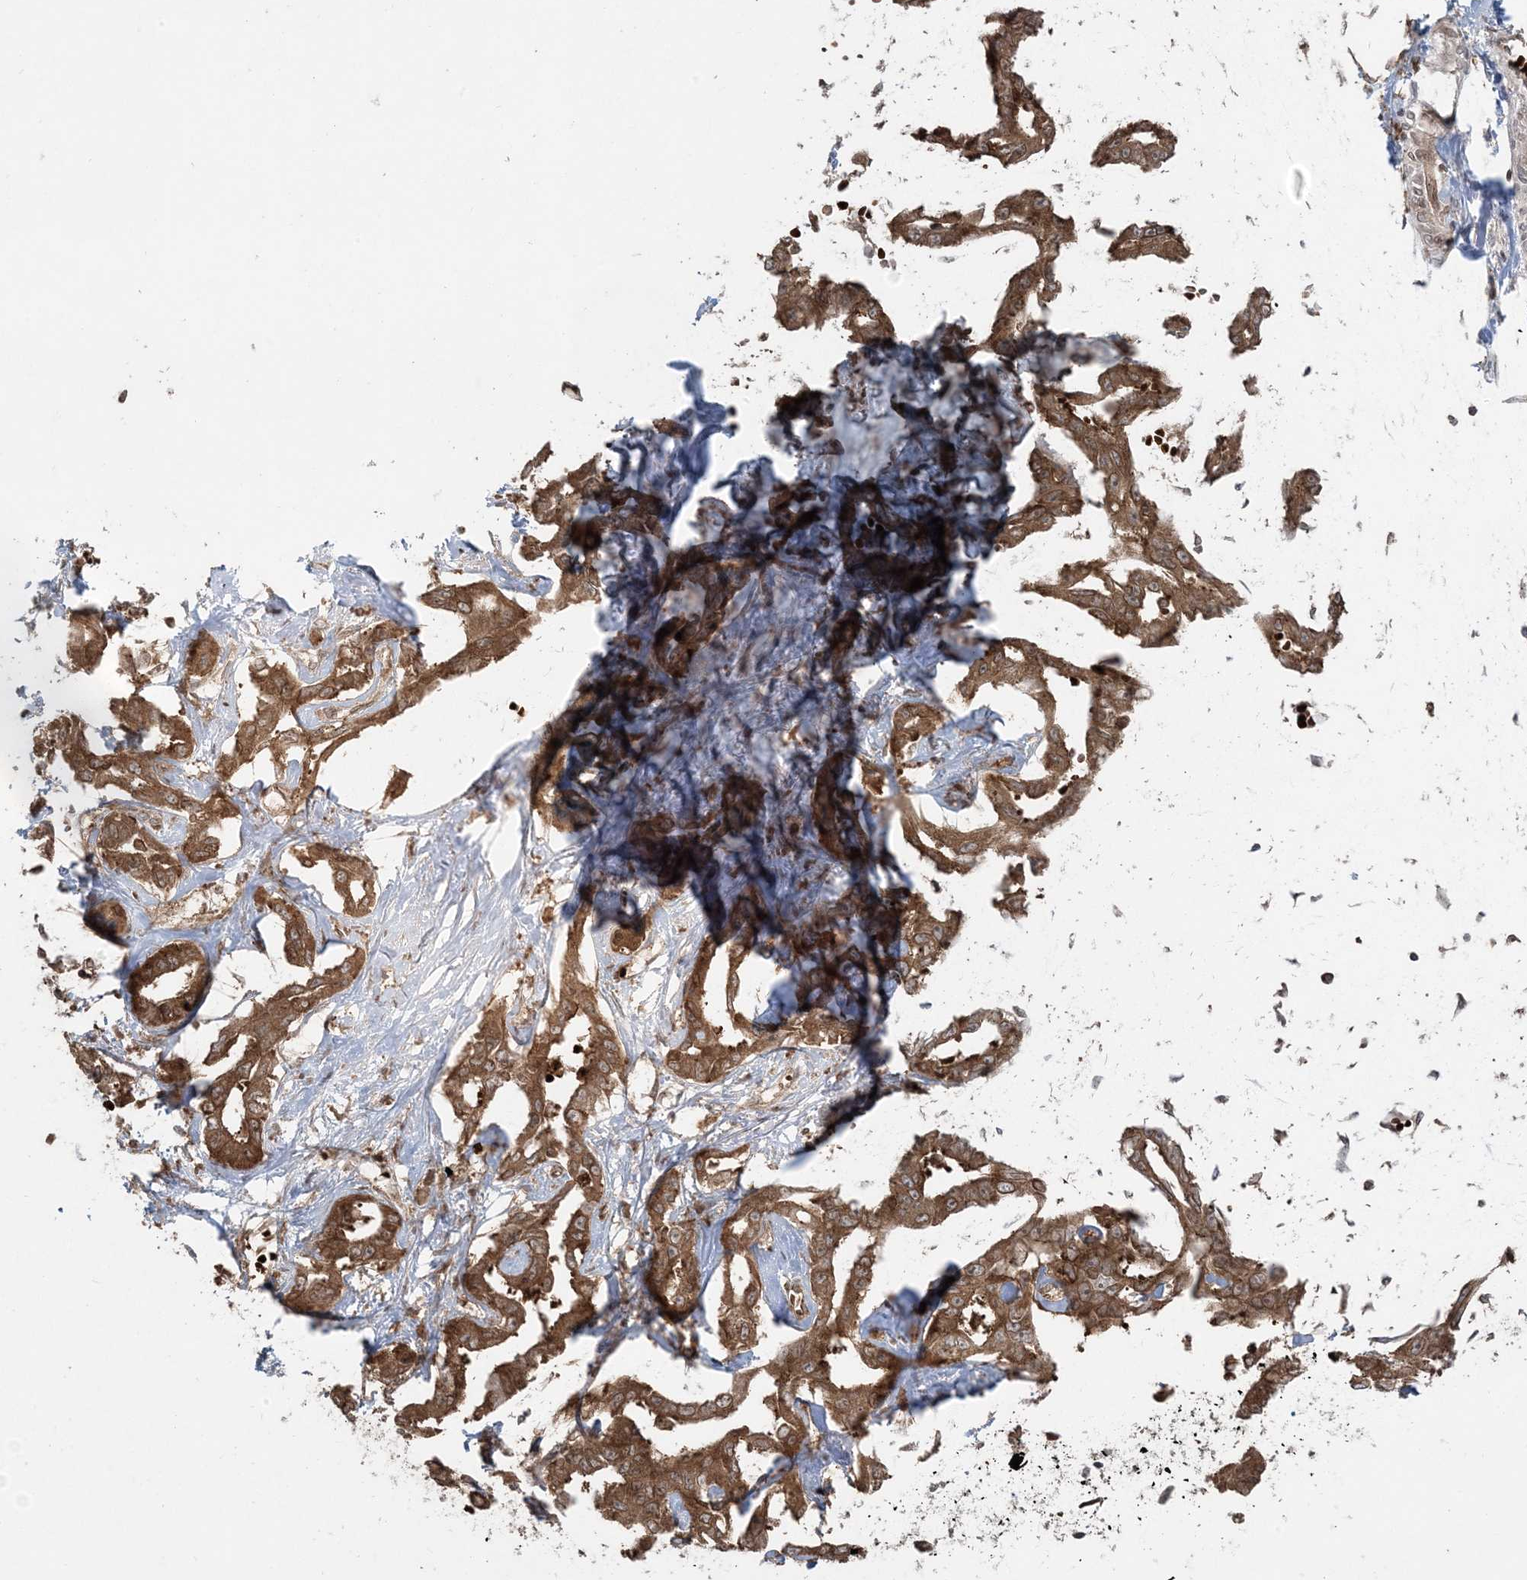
{"staining": {"intensity": "moderate", "quantity": ">75%", "location": "cytoplasmic/membranous"}, "tissue": "liver cancer", "cell_type": "Tumor cells", "image_type": "cancer", "snomed": [{"axis": "morphology", "description": "Cholangiocarcinoma"}, {"axis": "topography", "description": "Liver"}], "caption": "A medium amount of moderate cytoplasmic/membranous expression is identified in about >75% of tumor cells in liver cancer (cholangiocarcinoma) tissue. (DAB (3,3'-diaminobenzidine) IHC, brown staining for protein, blue staining for nuclei).", "gene": "DDX19B", "patient": {"sex": "male", "age": 59}}